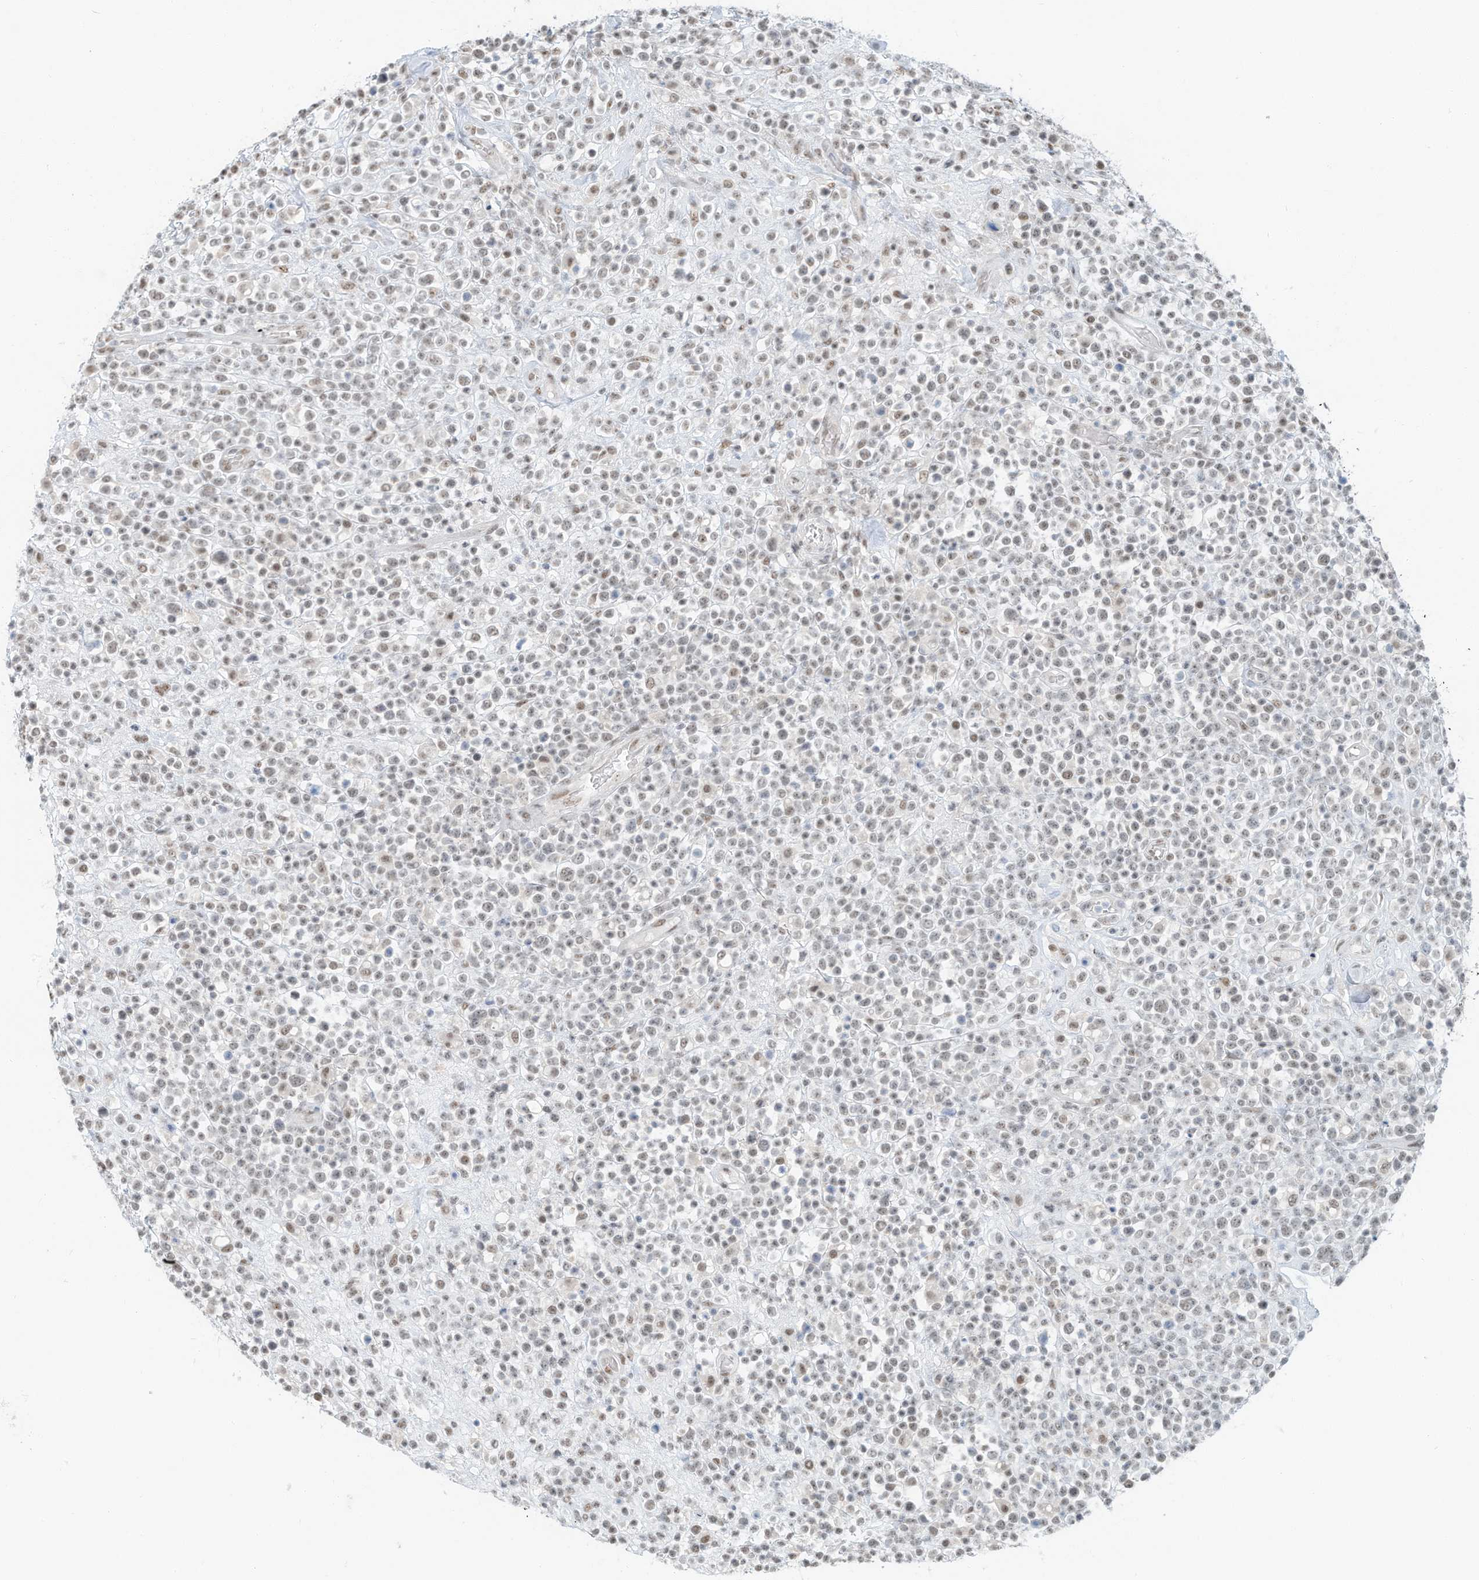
{"staining": {"intensity": "weak", "quantity": "25%-75%", "location": "nuclear"}, "tissue": "lymphoma", "cell_type": "Tumor cells", "image_type": "cancer", "snomed": [{"axis": "morphology", "description": "Malignant lymphoma, non-Hodgkin's type, High grade"}, {"axis": "topography", "description": "Colon"}], "caption": "Immunohistochemistry photomicrograph of human lymphoma stained for a protein (brown), which shows low levels of weak nuclear staining in about 25%-75% of tumor cells.", "gene": "PGC", "patient": {"sex": "female", "age": 53}}